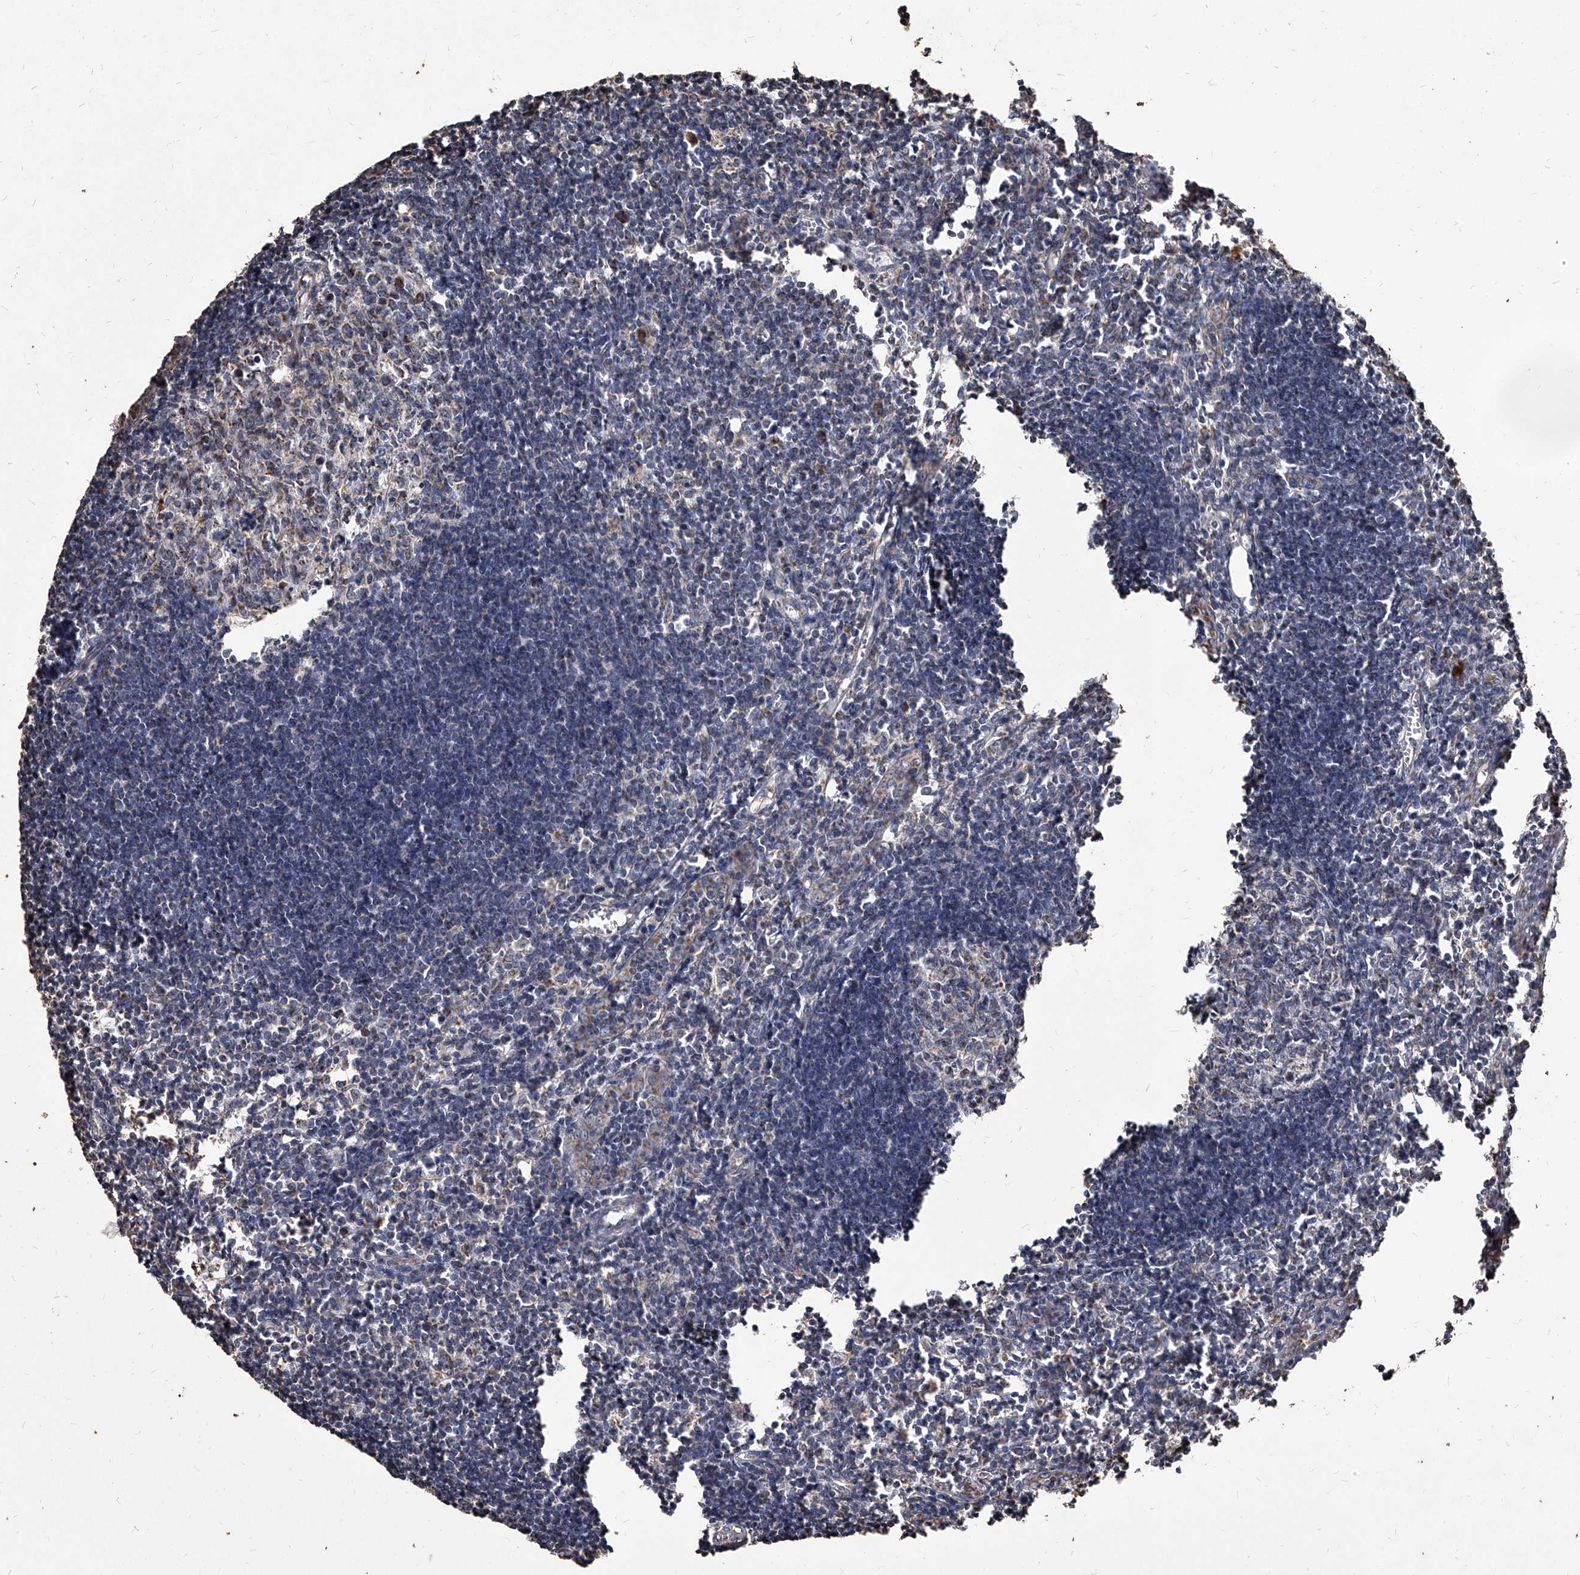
{"staining": {"intensity": "weak", "quantity": "<25%", "location": "cytoplasmic/membranous"}, "tissue": "lymph node", "cell_type": "Germinal center cells", "image_type": "normal", "snomed": [{"axis": "morphology", "description": "Normal tissue, NOS"}, {"axis": "morphology", "description": "Malignant melanoma, Metastatic site"}, {"axis": "topography", "description": "Lymph node"}], "caption": "Photomicrograph shows no significant protein positivity in germinal center cells of benign lymph node. (DAB (3,3'-diaminobenzidine) immunohistochemistry visualized using brightfield microscopy, high magnification).", "gene": "GPR183", "patient": {"sex": "male", "age": 41}}